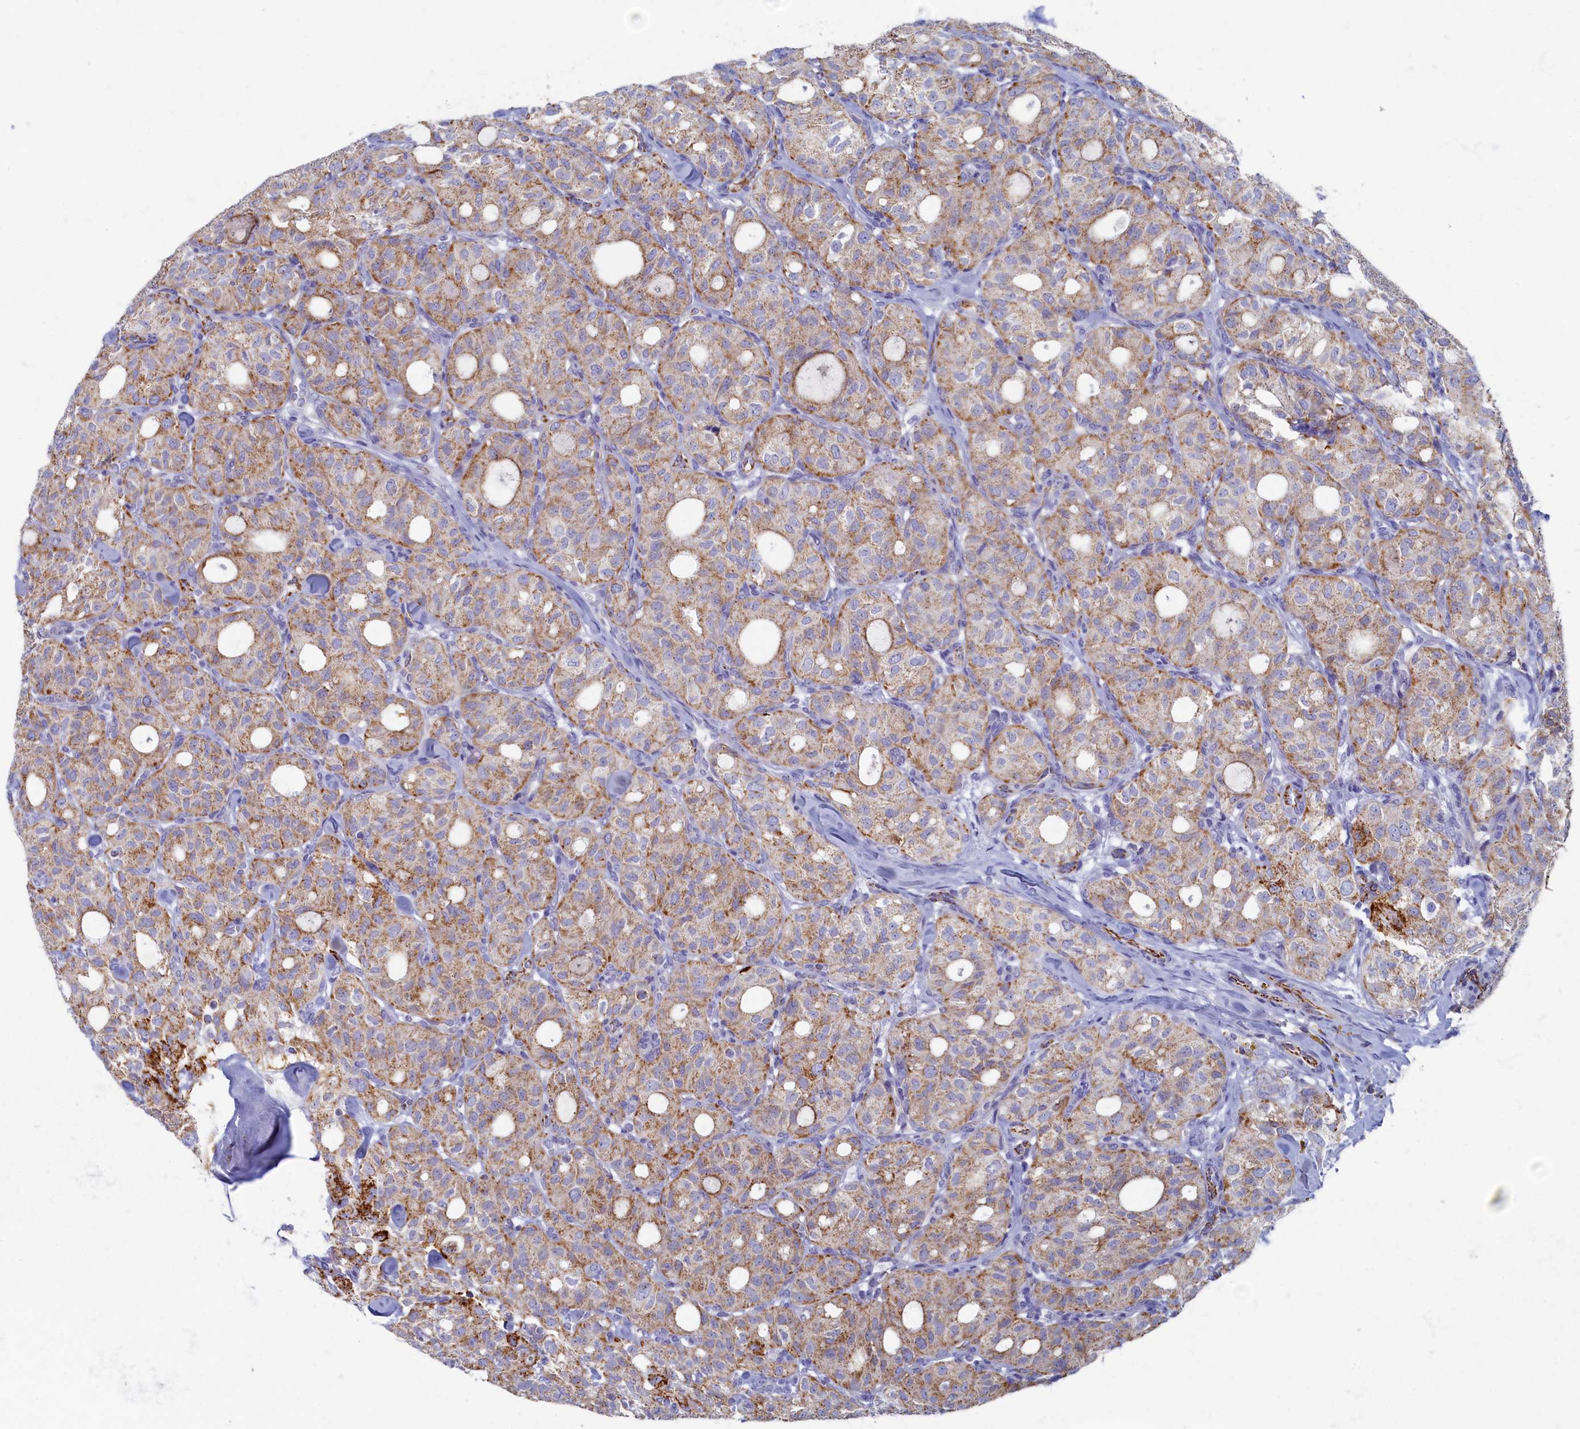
{"staining": {"intensity": "moderate", "quantity": ">75%", "location": "cytoplasmic/membranous"}, "tissue": "thyroid cancer", "cell_type": "Tumor cells", "image_type": "cancer", "snomed": [{"axis": "morphology", "description": "Follicular adenoma carcinoma, NOS"}, {"axis": "topography", "description": "Thyroid gland"}], "caption": "Immunohistochemistry (DAB) staining of human thyroid cancer displays moderate cytoplasmic/membranous protein positivity in about >75% of tumor cells.", "gene": "OCIAD2", "patient": {"sex": "male", "age": 75}}